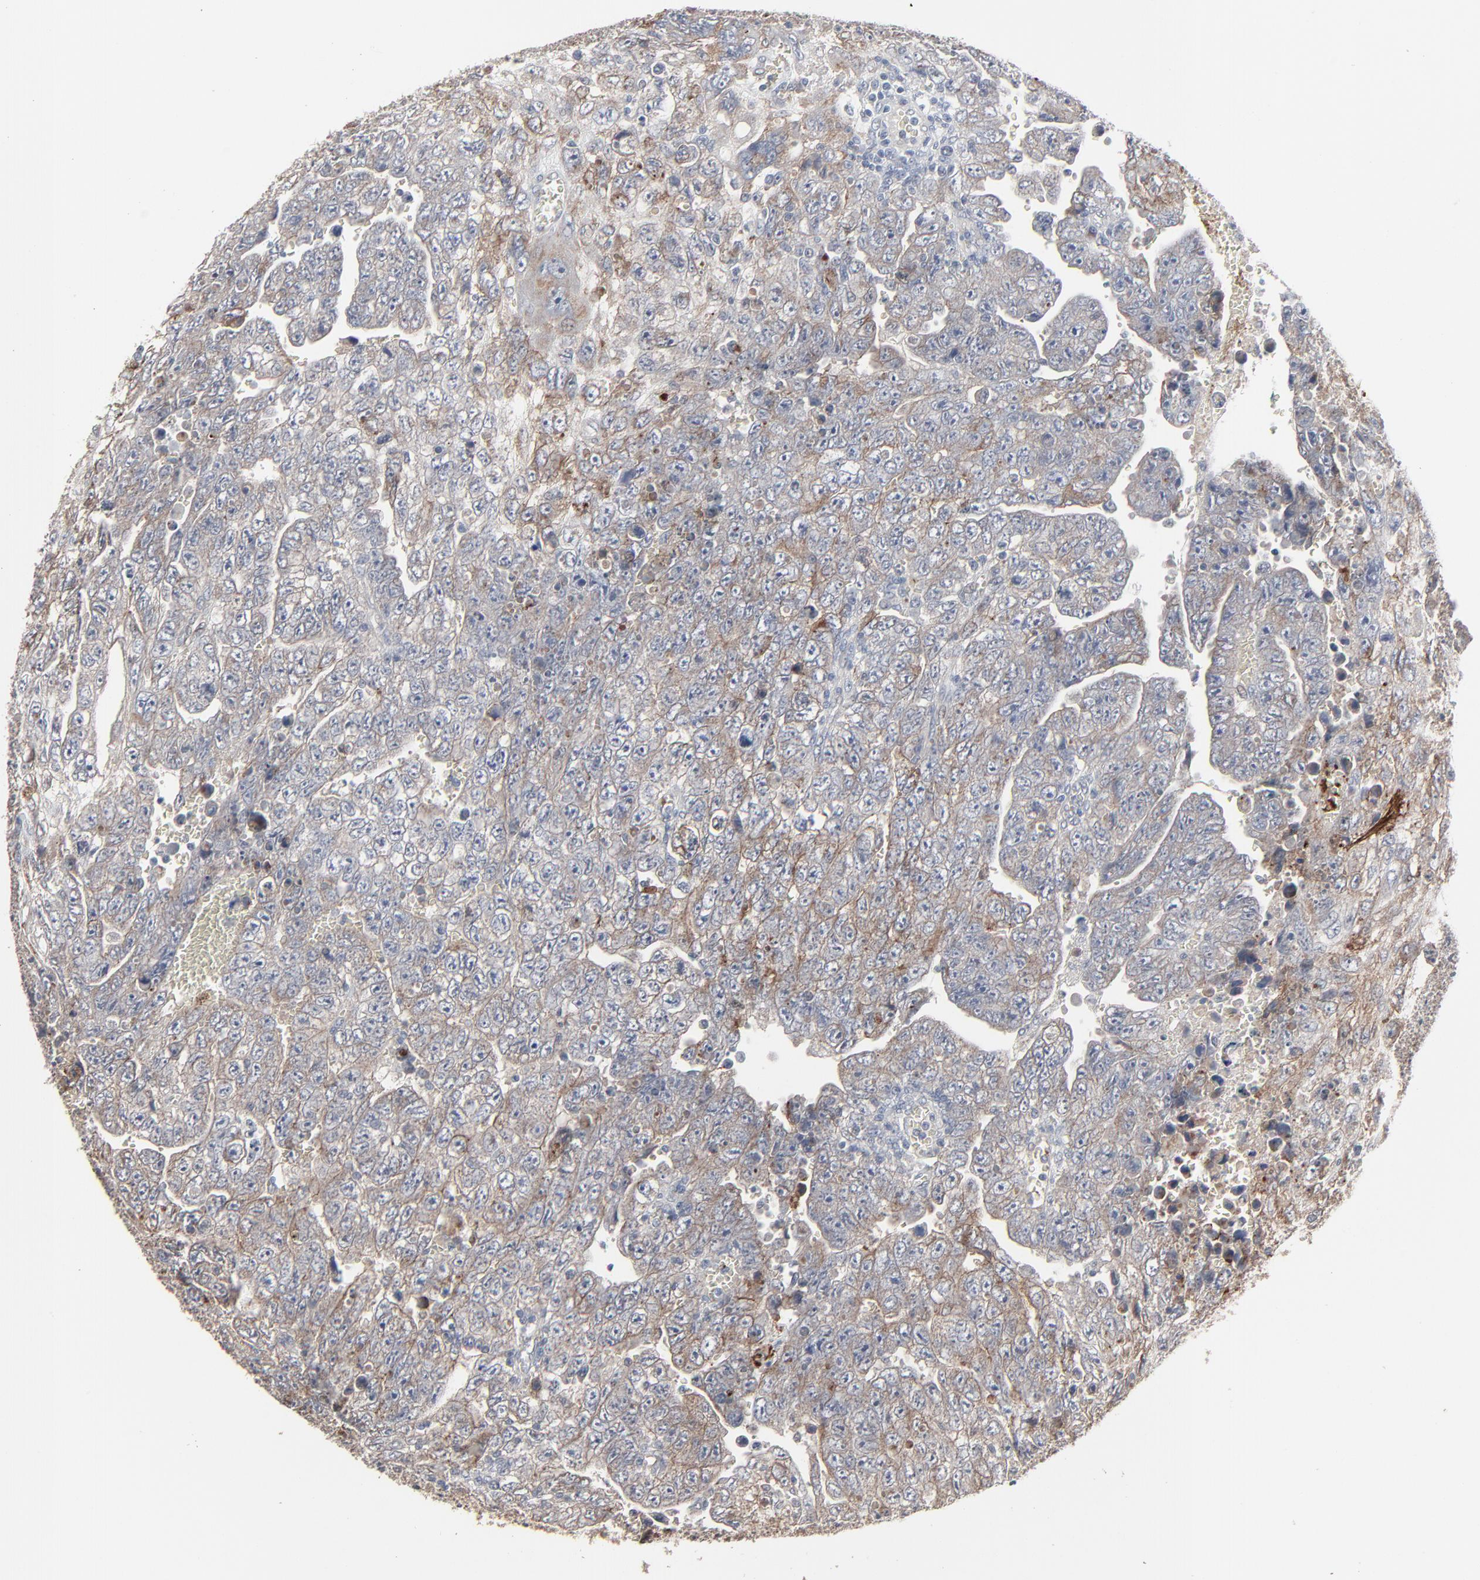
{"staining": {"intensity": "moderate", "quantity": "25%-75%", "location": "cytoplasmic/membranous"}, "tissue": "testis cancer", "cell_type": "Tumor cells", "image_type": "cancer", "snomed": [{"axis": "morphology", "description": "Carcinoma, Embryonal, NOS"}, {"axis": "topography", "description": "Testis"}], "caption": "High-magnification brightfield microscopy of testis cancer (embryonal carcinoma) stained with DAB (brown) and counterstained with hematoxylin (blue). tumor cells exhibit moderate cytoplasmic/membranous positivity is identified in approximately25%-75% of cells.", "gene": "JAM3", "patient": {"sex": "male", "age": 28}}